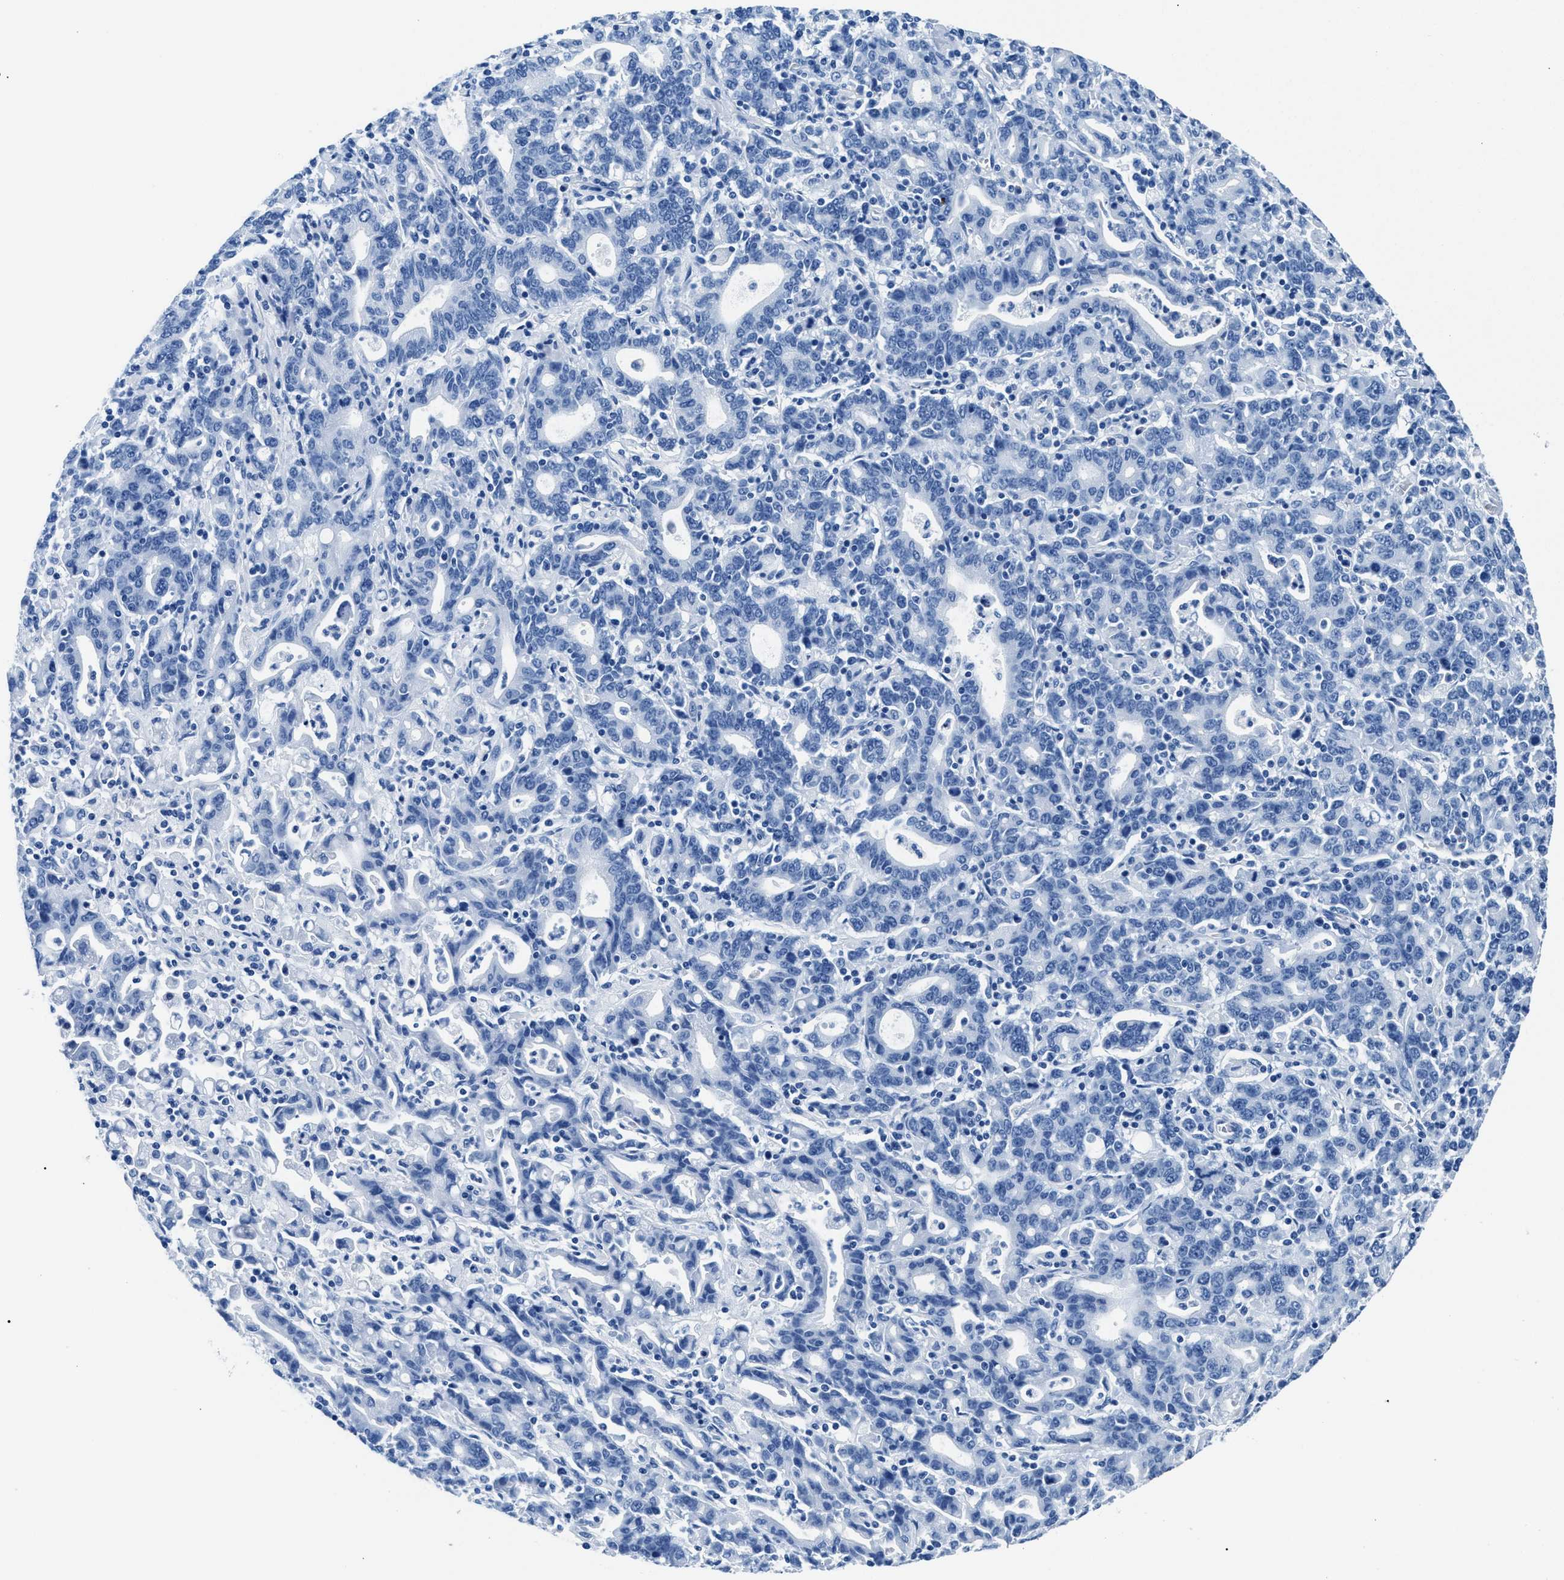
{"staining": {"intensity": "negative", "quantity": "none", "location": "none"}, "tissue": "stomach cancer", "cell_type": "Tumor cells", "image_type": "cancer", "snomed": [{"axis": "morphology", "description": "Adenocarcinoma, NOS"}, {"axis": "topography", "description": "Stomach, upper"}], "caption": "High magnification brightfield microscopy of stomach cancer stained with DAB (brown) and counterstained with hematoxylin (blue): tumor cells show no significant staining.", "gene": "CPS1", "patient": {"sex": "male", "age": 69}}